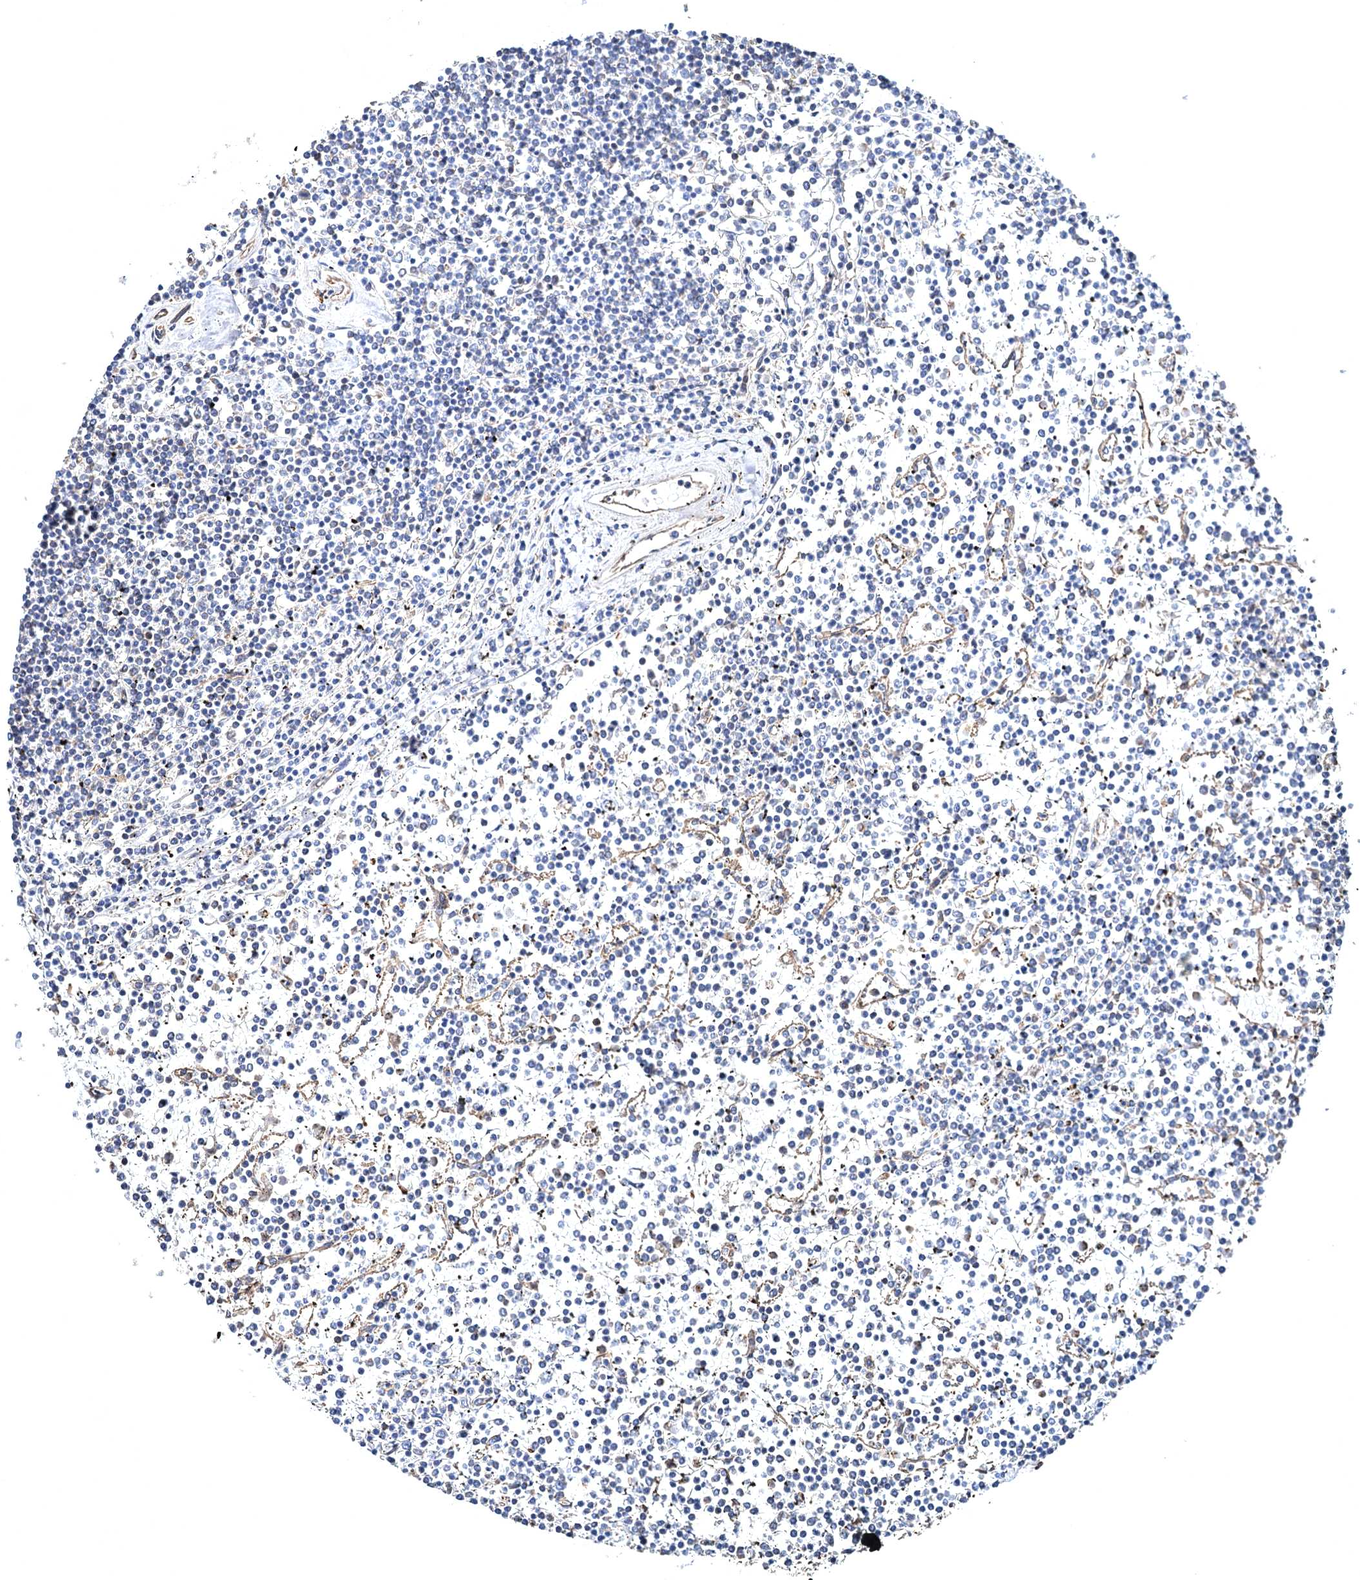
{"staining": {"intensity": "negative", "quantity": "none", "location": "none"}, "tissue": "lymphoma", "cell_type": "Tumor cells", "image_type": "cancer", "snomed": [{"axis": "morphology", "description": "Malignant lymphoma, non-Hodgkin's type, Low grade"}, {"axis": "topography", "description": "Spleen"}], "caption": "The IHC image has no significant positivity in tumor cells of lymphoma tissue.", "gene": "CLEC4M", "patient": {"sex": "female", "age": 19}}